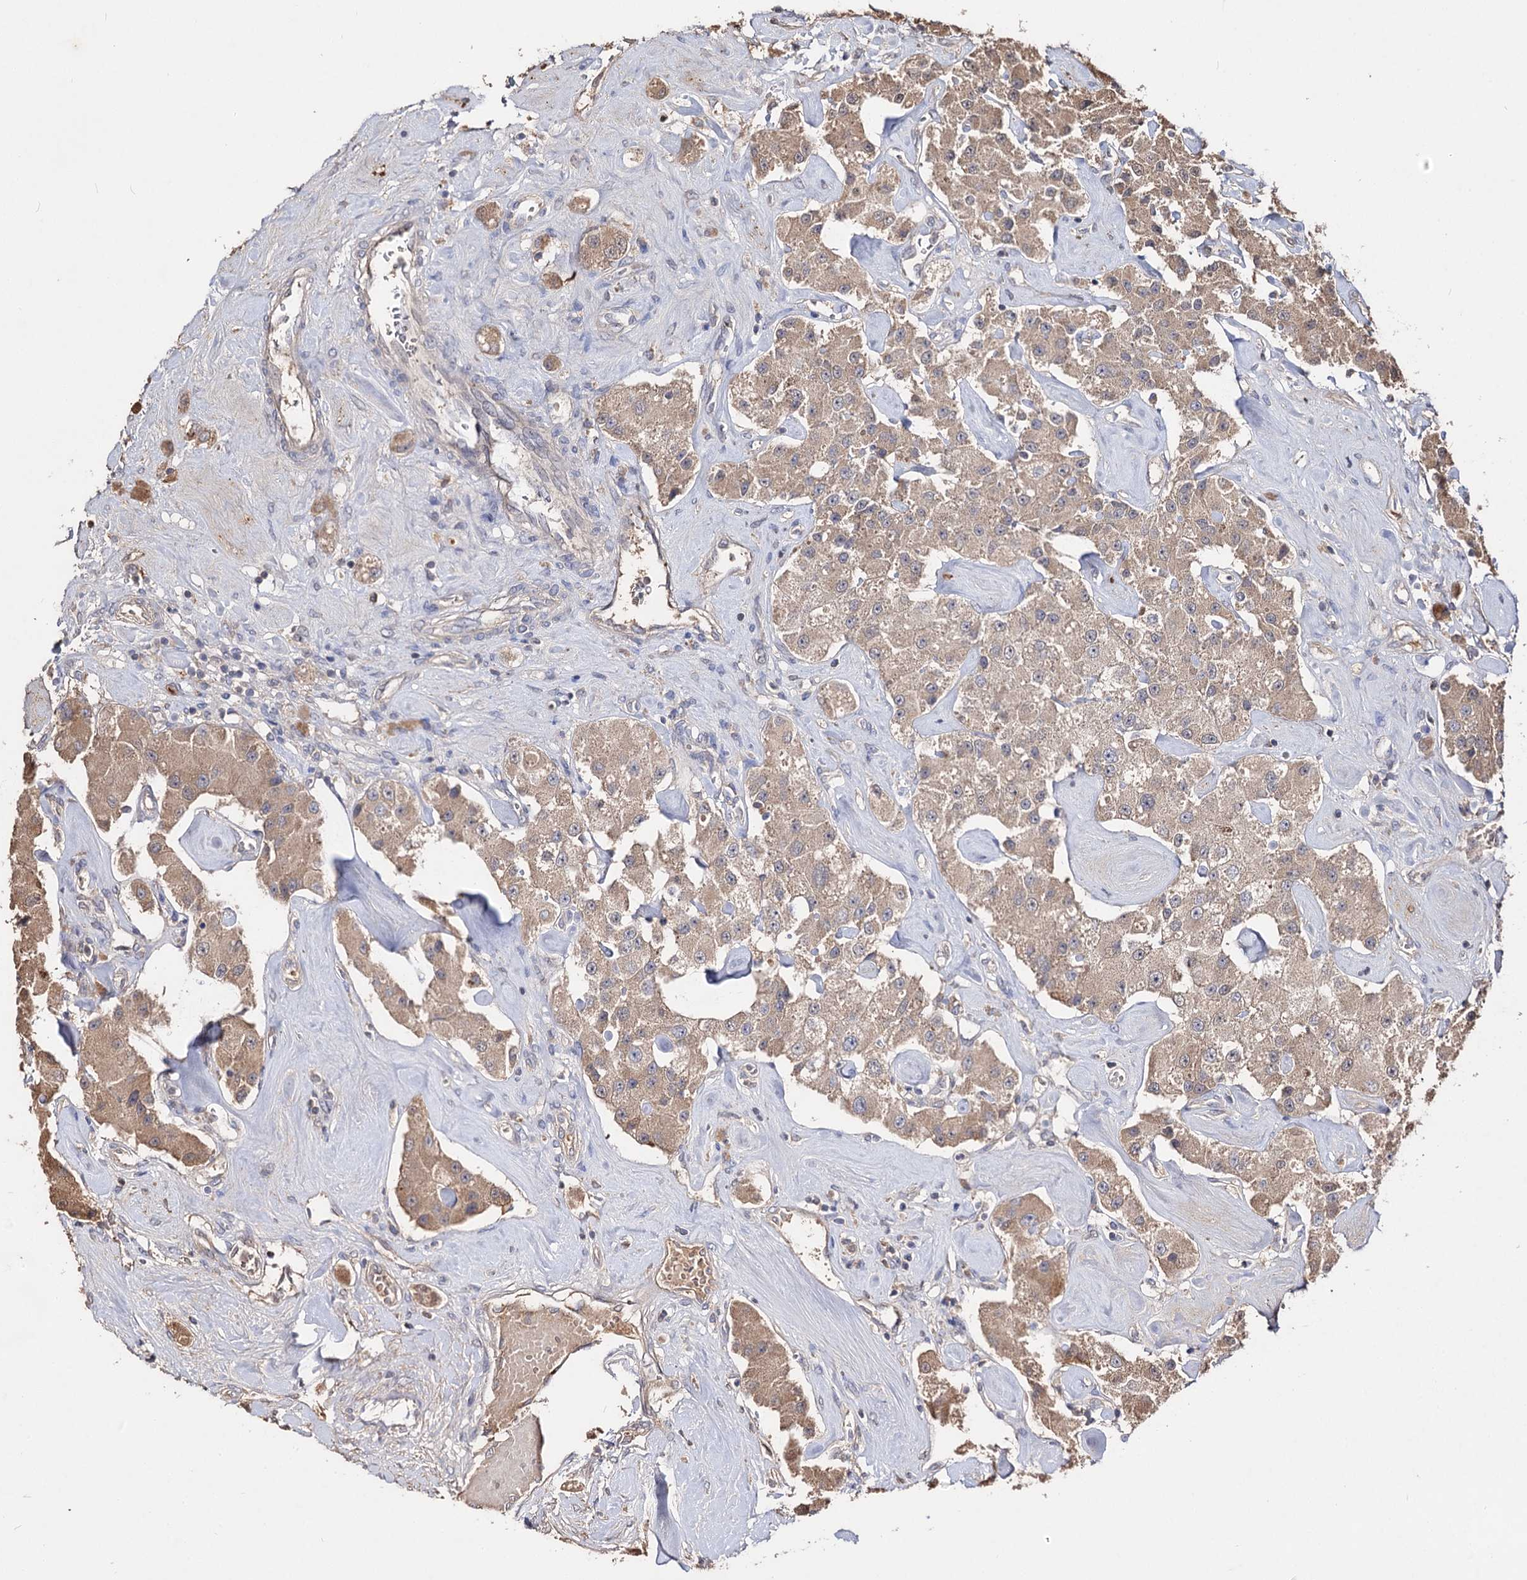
{"staining": {"intensity": "moderate", "quantity": ">75%", "location": "cytoplasmic/membranous"}, "tissue": "carcinoid", "cell_type": "Tumor cells", "image_type": "cancer", "snomed": [{"axis": "morphology", "description": "Carcinoid, malignant, NOS"}, {"axis": "topography", "description": "Pancreas"}], "caption": "DAB (3,3'-diaminobenzidine) immunohistochemical staining of human malignant carcinoid displays moderate cytoplasmic/membranous protein positivity in about >75% of tumor cells. (DAB IHC with brightfield microscopy, high magnification).", "gene": "ARFIP2", "patient": {"sex": "male", "age": 41}}